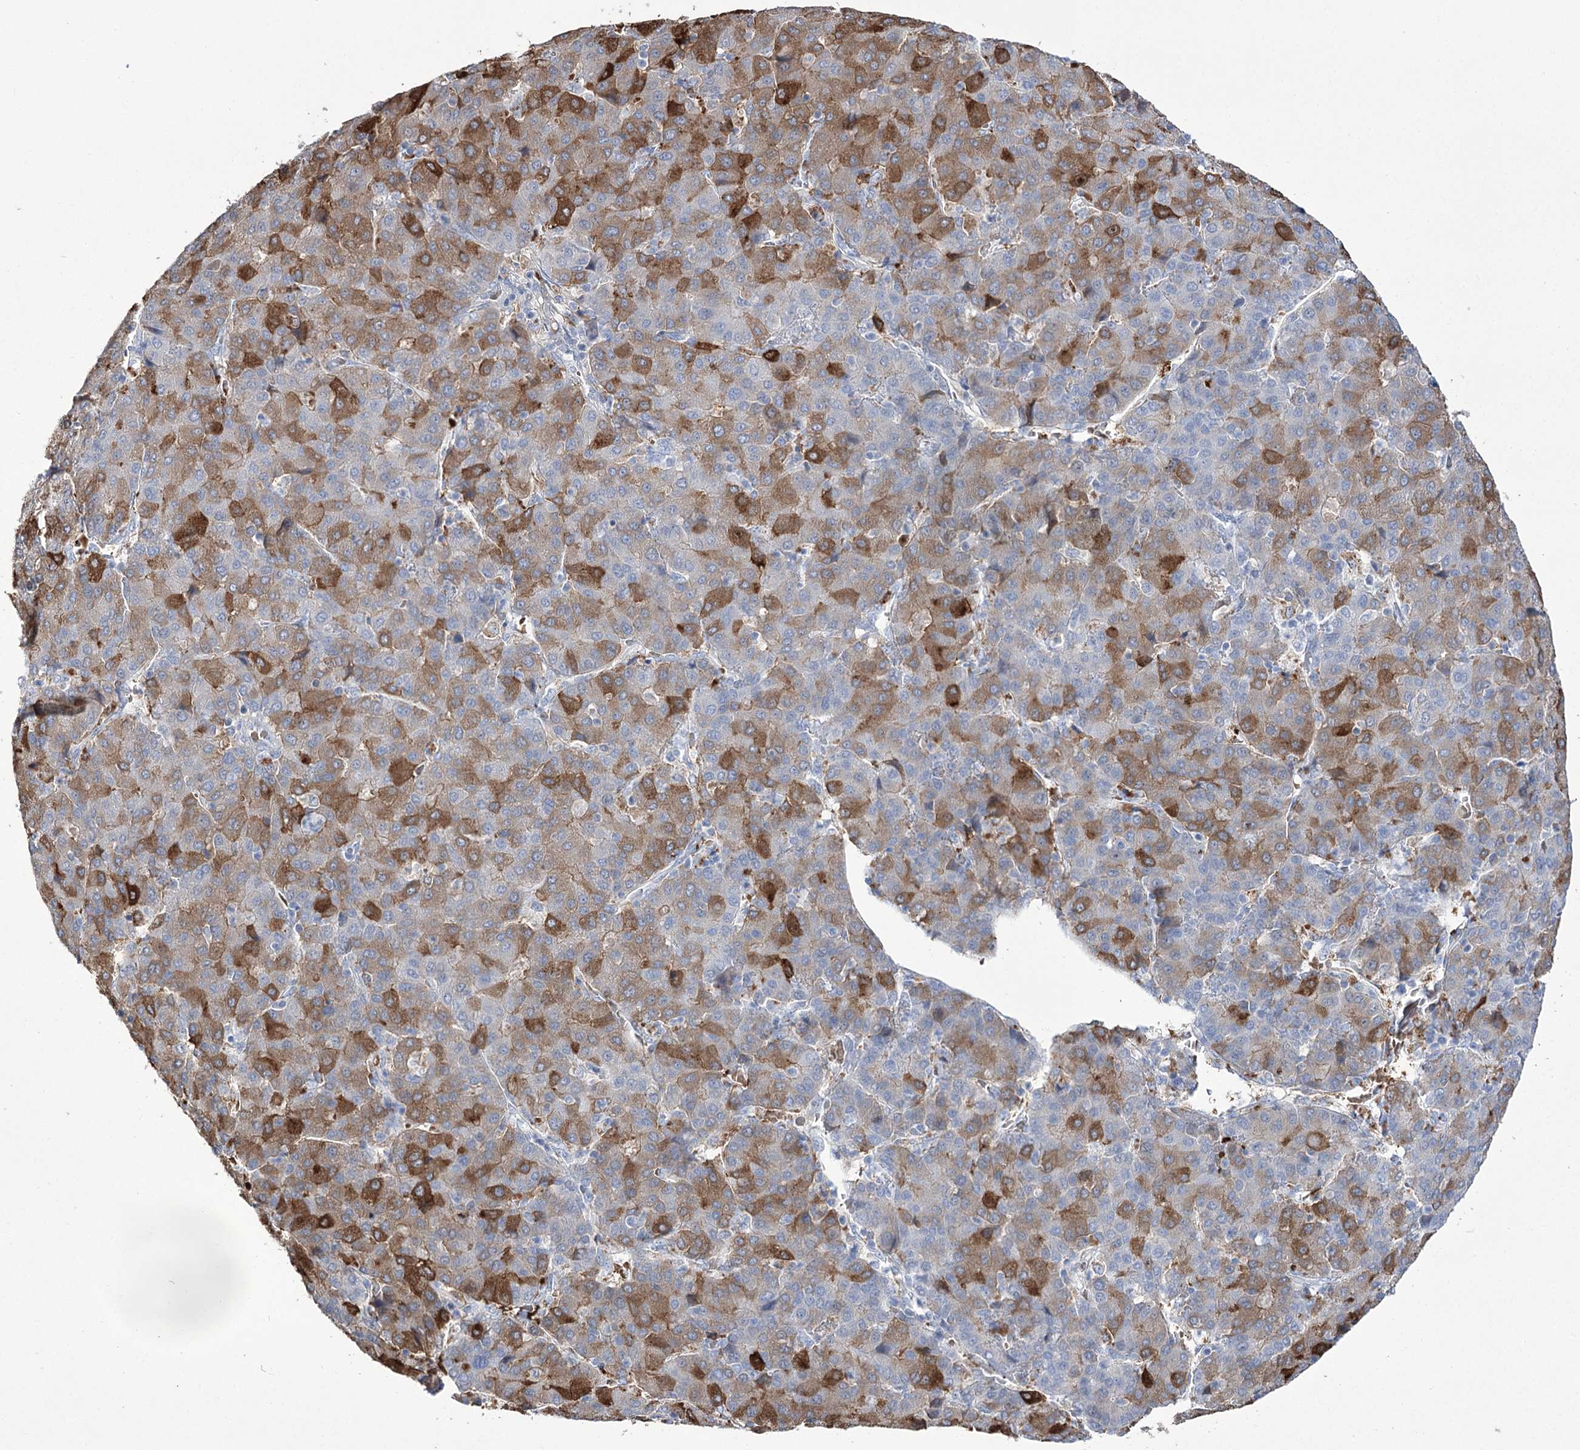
{"staining": {"intensity": "moderate", "quantity": "25%-75%", "location": "cytoplasmic/membranous"}, "tissue": "liver cancer", "cell_type": "Tumor cells", "image_type": "cancer", "snomed": [{"axis": "morphology", "description": "Carcinoma, Hepatocellular, NOS"}, {"axis": "topography", "description": "Liver"}], "caption": "The image displays a brown stain indicating the presence of a protein in the cytoplasmic/membranous of tumor cells in hepatocellular carcinoma (liver).", "gene": "ZNF622", "patient": {"sex": "male", "age": 65}}